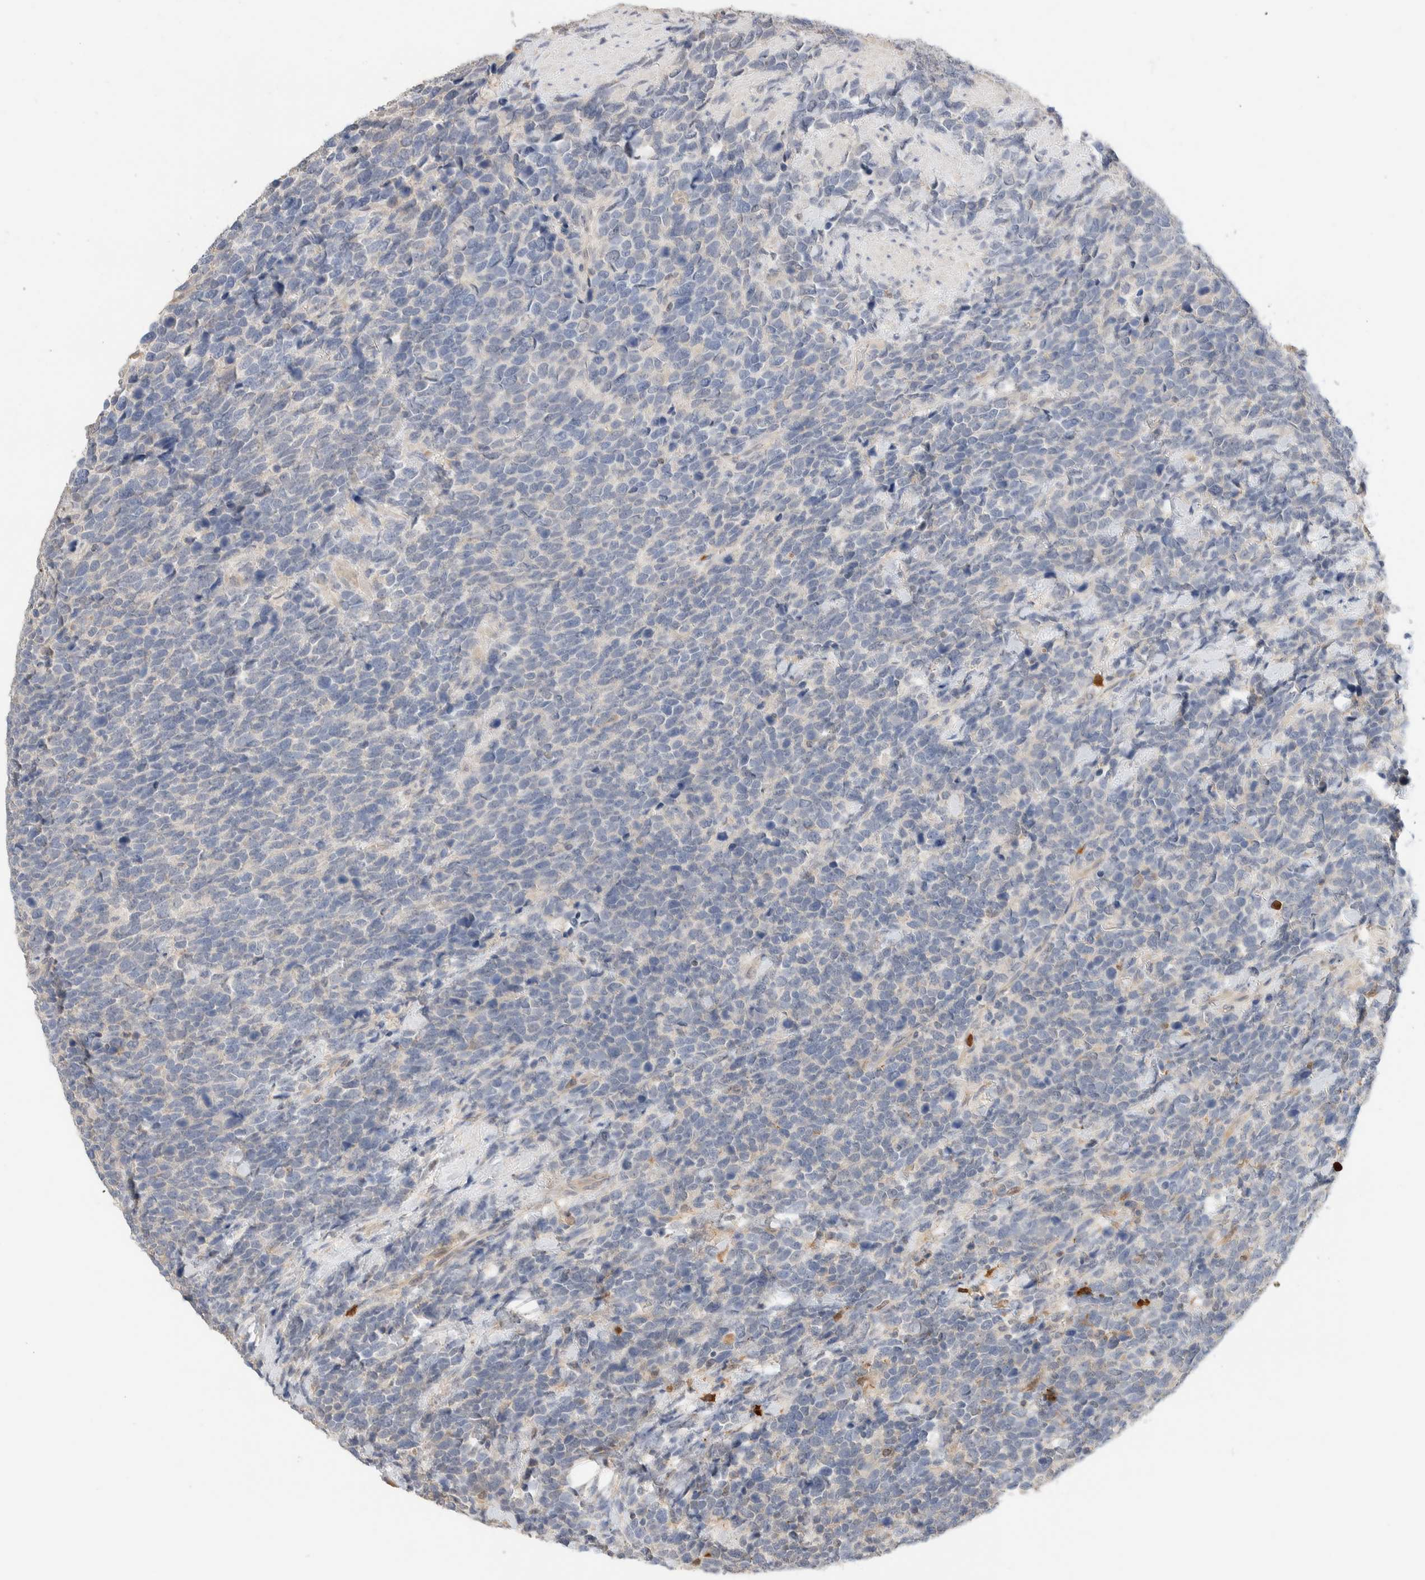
{"staining": {"intensity": "negative", "quantity": "none", "location": "none"}, "tissue": "urothelial cancer", "cell_type": "Tumor cells", "image_type": "cancer", "snomed": [{"axis": "morphology", "description": "Urothelial carcinoma, High grade"}, {"axis": "topography", "description": "Urinary bladder"}], "caption": "This is an immunohistochemistry photomicrograph of high-grade urothelial carcinoma. There is no positivity in tumor cells.", "gene": "SETD4", "patient": {"sex": "female", "age": 82}}